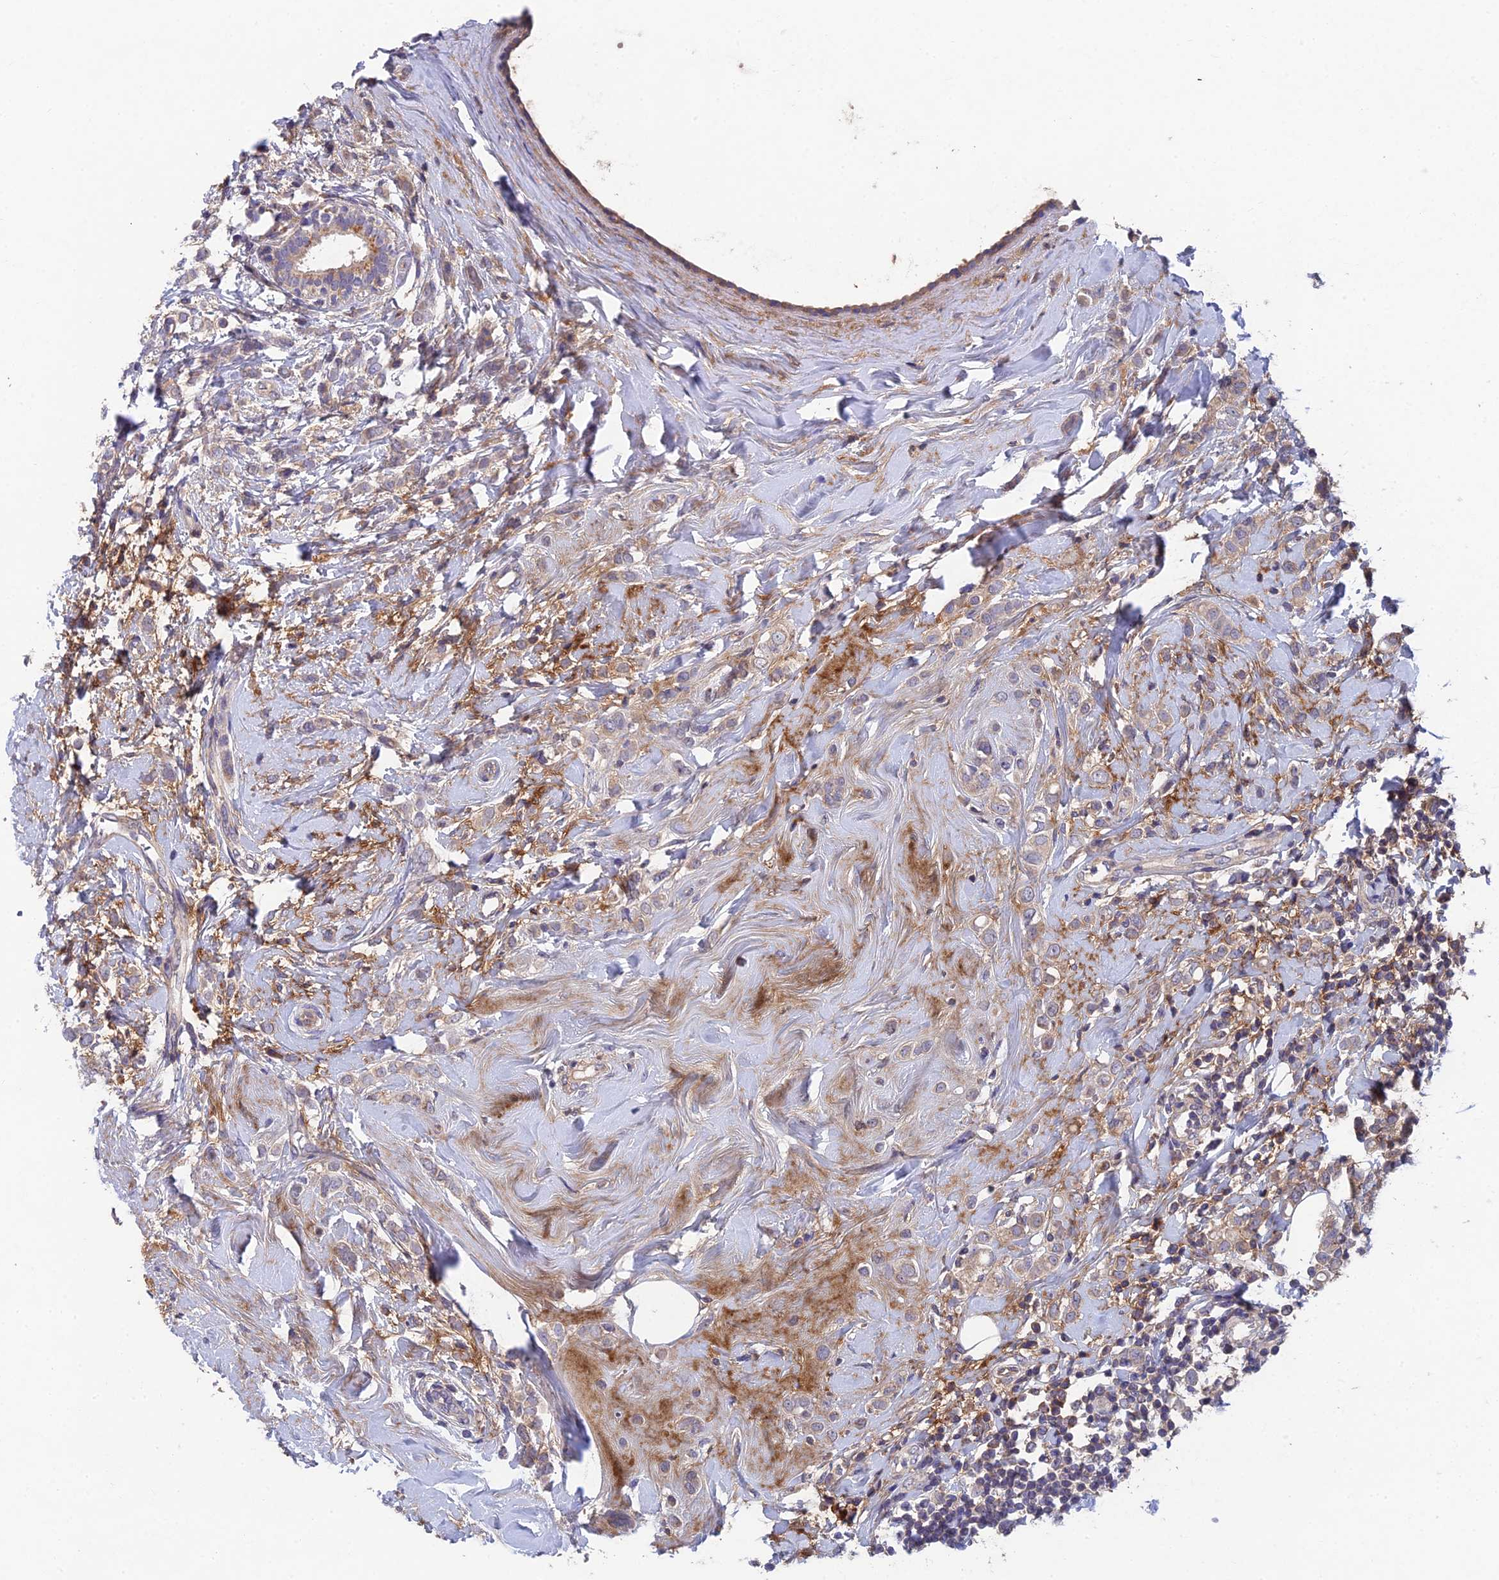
{"staining": {"intensity": "negative", "quantity": "none", "location": "none"}, "tissue": "breast cancer", "cell_type": "Tumor cells", "image_type": "cancer", "snomed": [{"axis": "morphology", "description": "Lobular carcinoma"}, {"axis": "topography", "description": "Breast"}], "caption": "Protein analysis of lobular carcinoma (breast) displays no significant staining in tumor cells.", "gene": "ADAMTS13", "patient": {"sex": "female", "age": 47}}